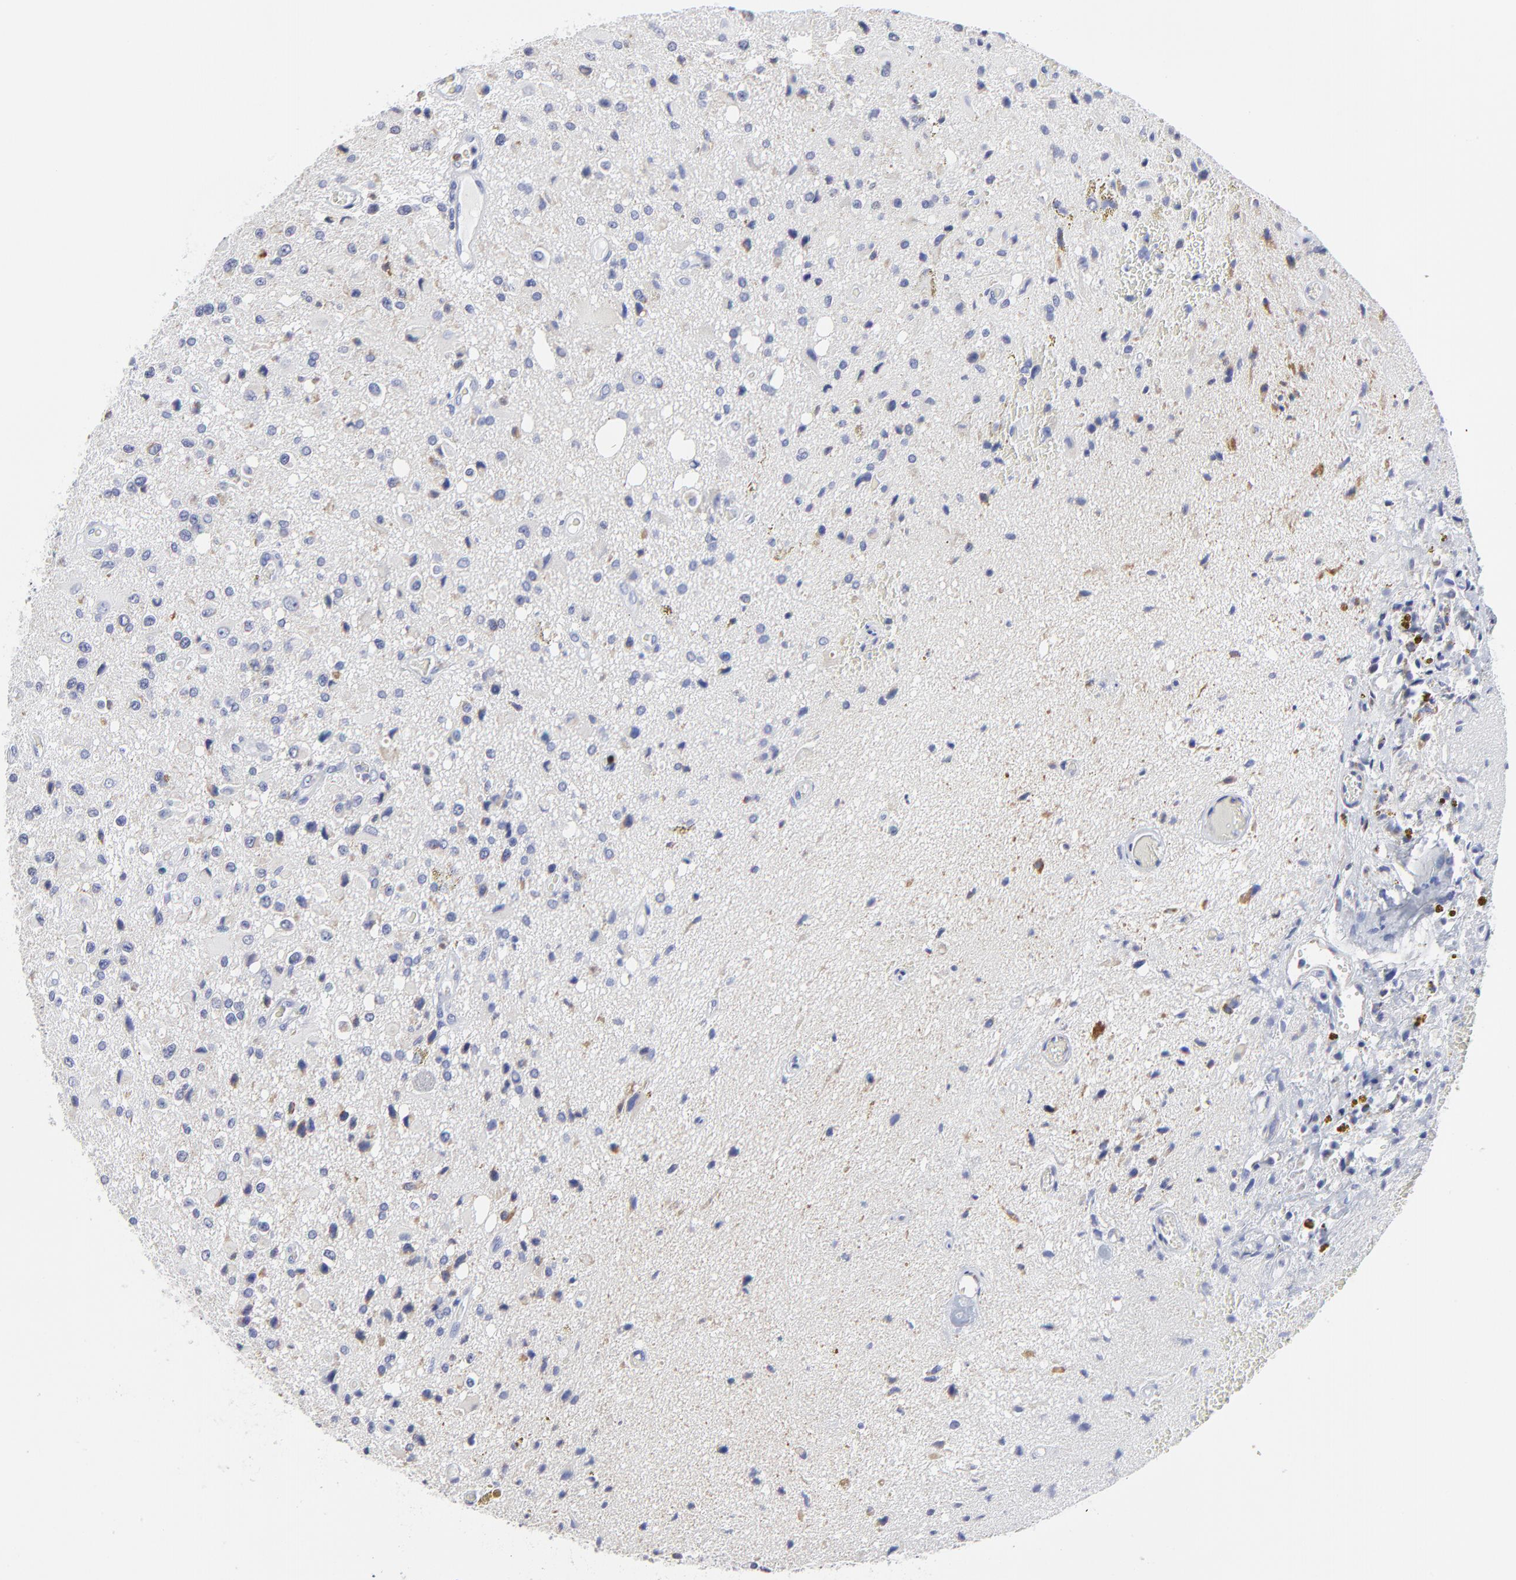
{"staining": {"intensity": "moderate", "quantity": "<25%", "location": "cytoplasmic/membranous,nuclear"}, "tissue": "glioma", "cell_type": "Tumor cells", "image_type": "cancer", "snomed": [{"axis": "morphology", "description": "Glioma, malignant, Low grade"}, {"axis": "topography", "description": "Brain"}], "caption": "Malignant low-grade glioma stained with a brown dye reveals moderate cytoplasmic/membranous and nuclear positive positivity in approximately <25% of tumor cells.", "gene": "NCAPH", "patient": {"sex": "male", "age": 58}}